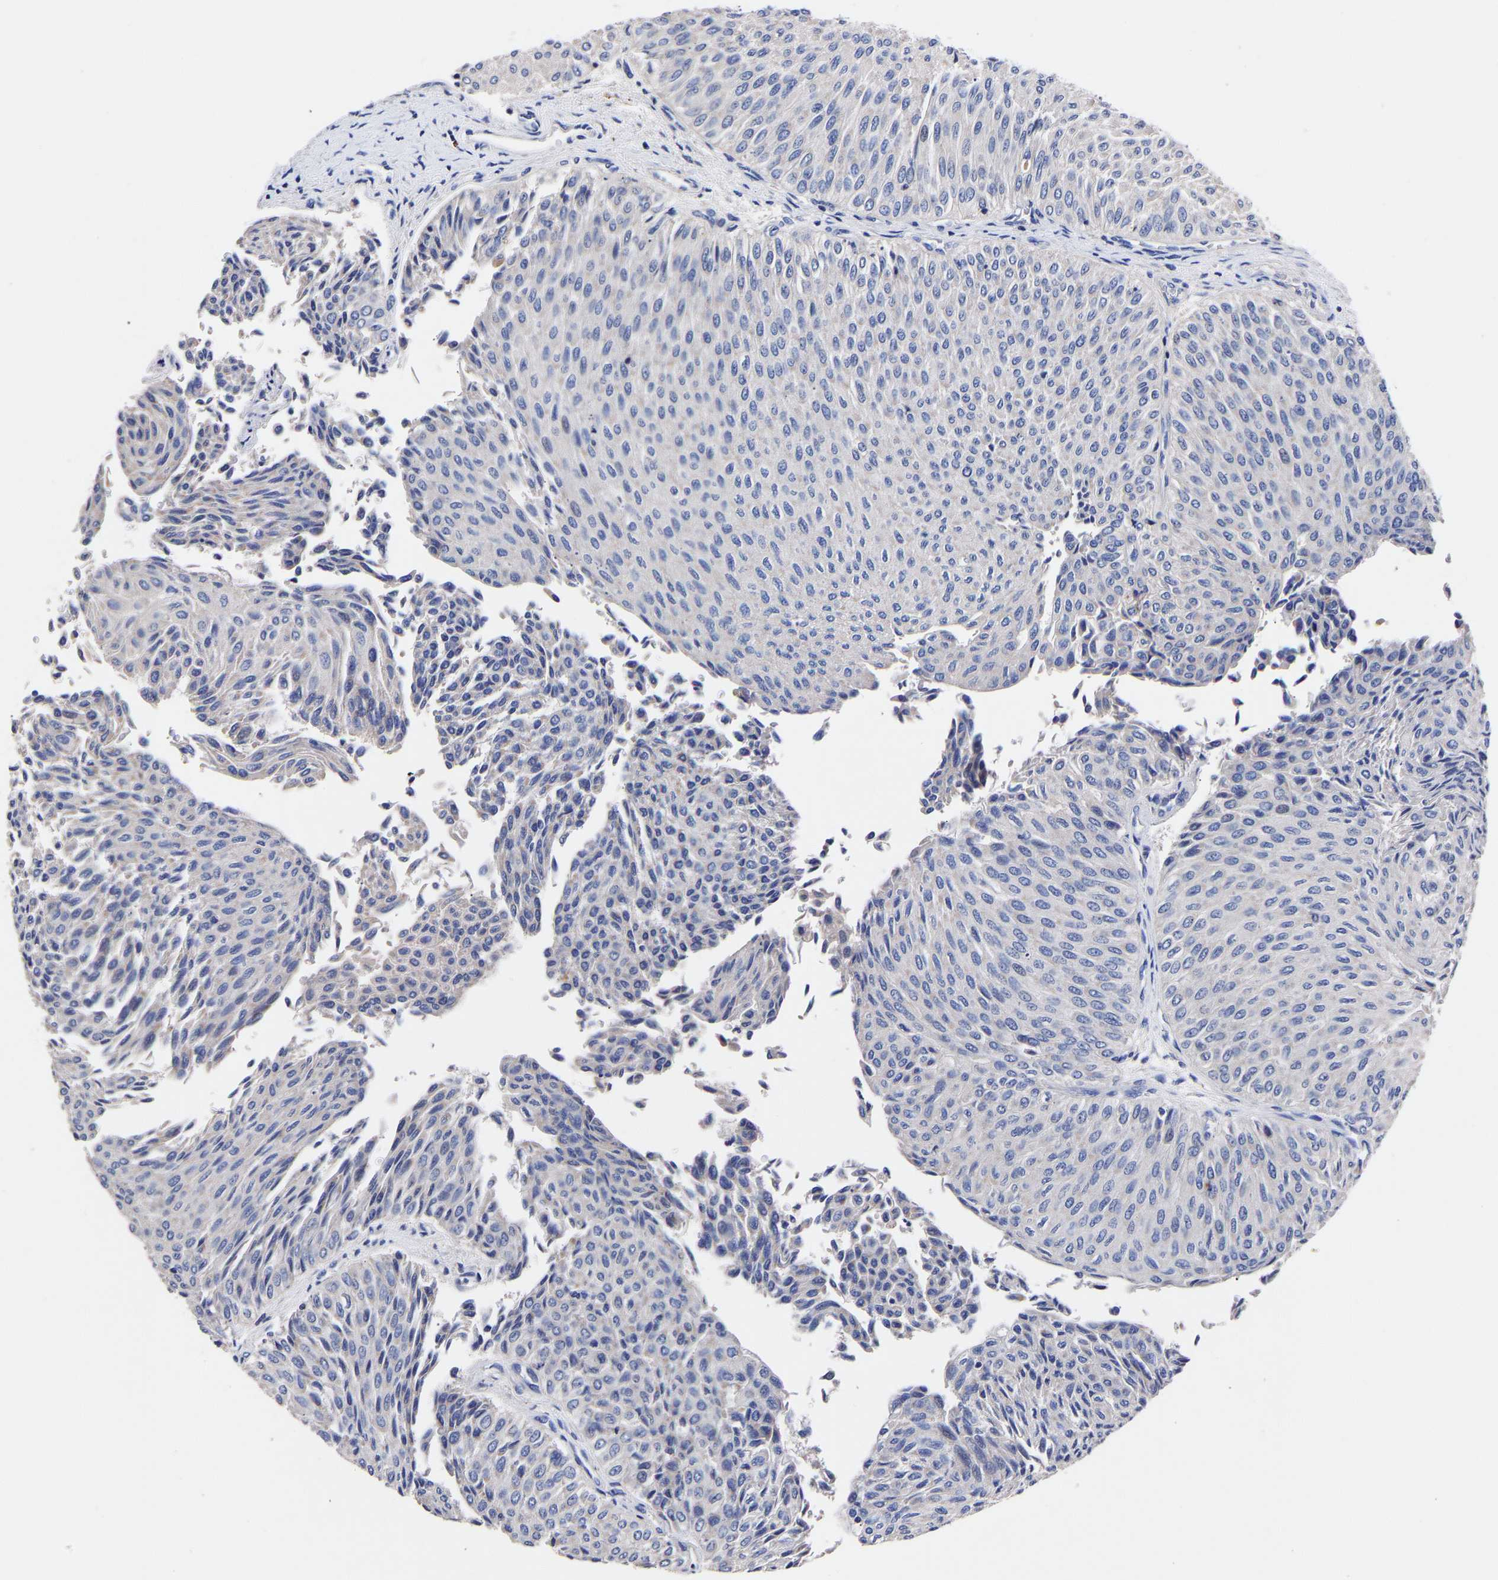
{"staining": {"intensity": "negative", "quantity": "none", "location": "none"}, "tissue": "urothelial cancer", "cell_type": "Tumor cells", "image_type": "cancer", "snomed": [{"axis": "morphology", "description": "Urothelial carcinoma, Low grade"}, {"axis": "topography", "description": "Urinary bladder"}], "caption": "This is an immunohistochemistry image of human urothelial carcinoma (low-grade). There is no positivity in tumor cells.", "gene": "SEM1", "patient": {"sex": "male", "age": 78}}